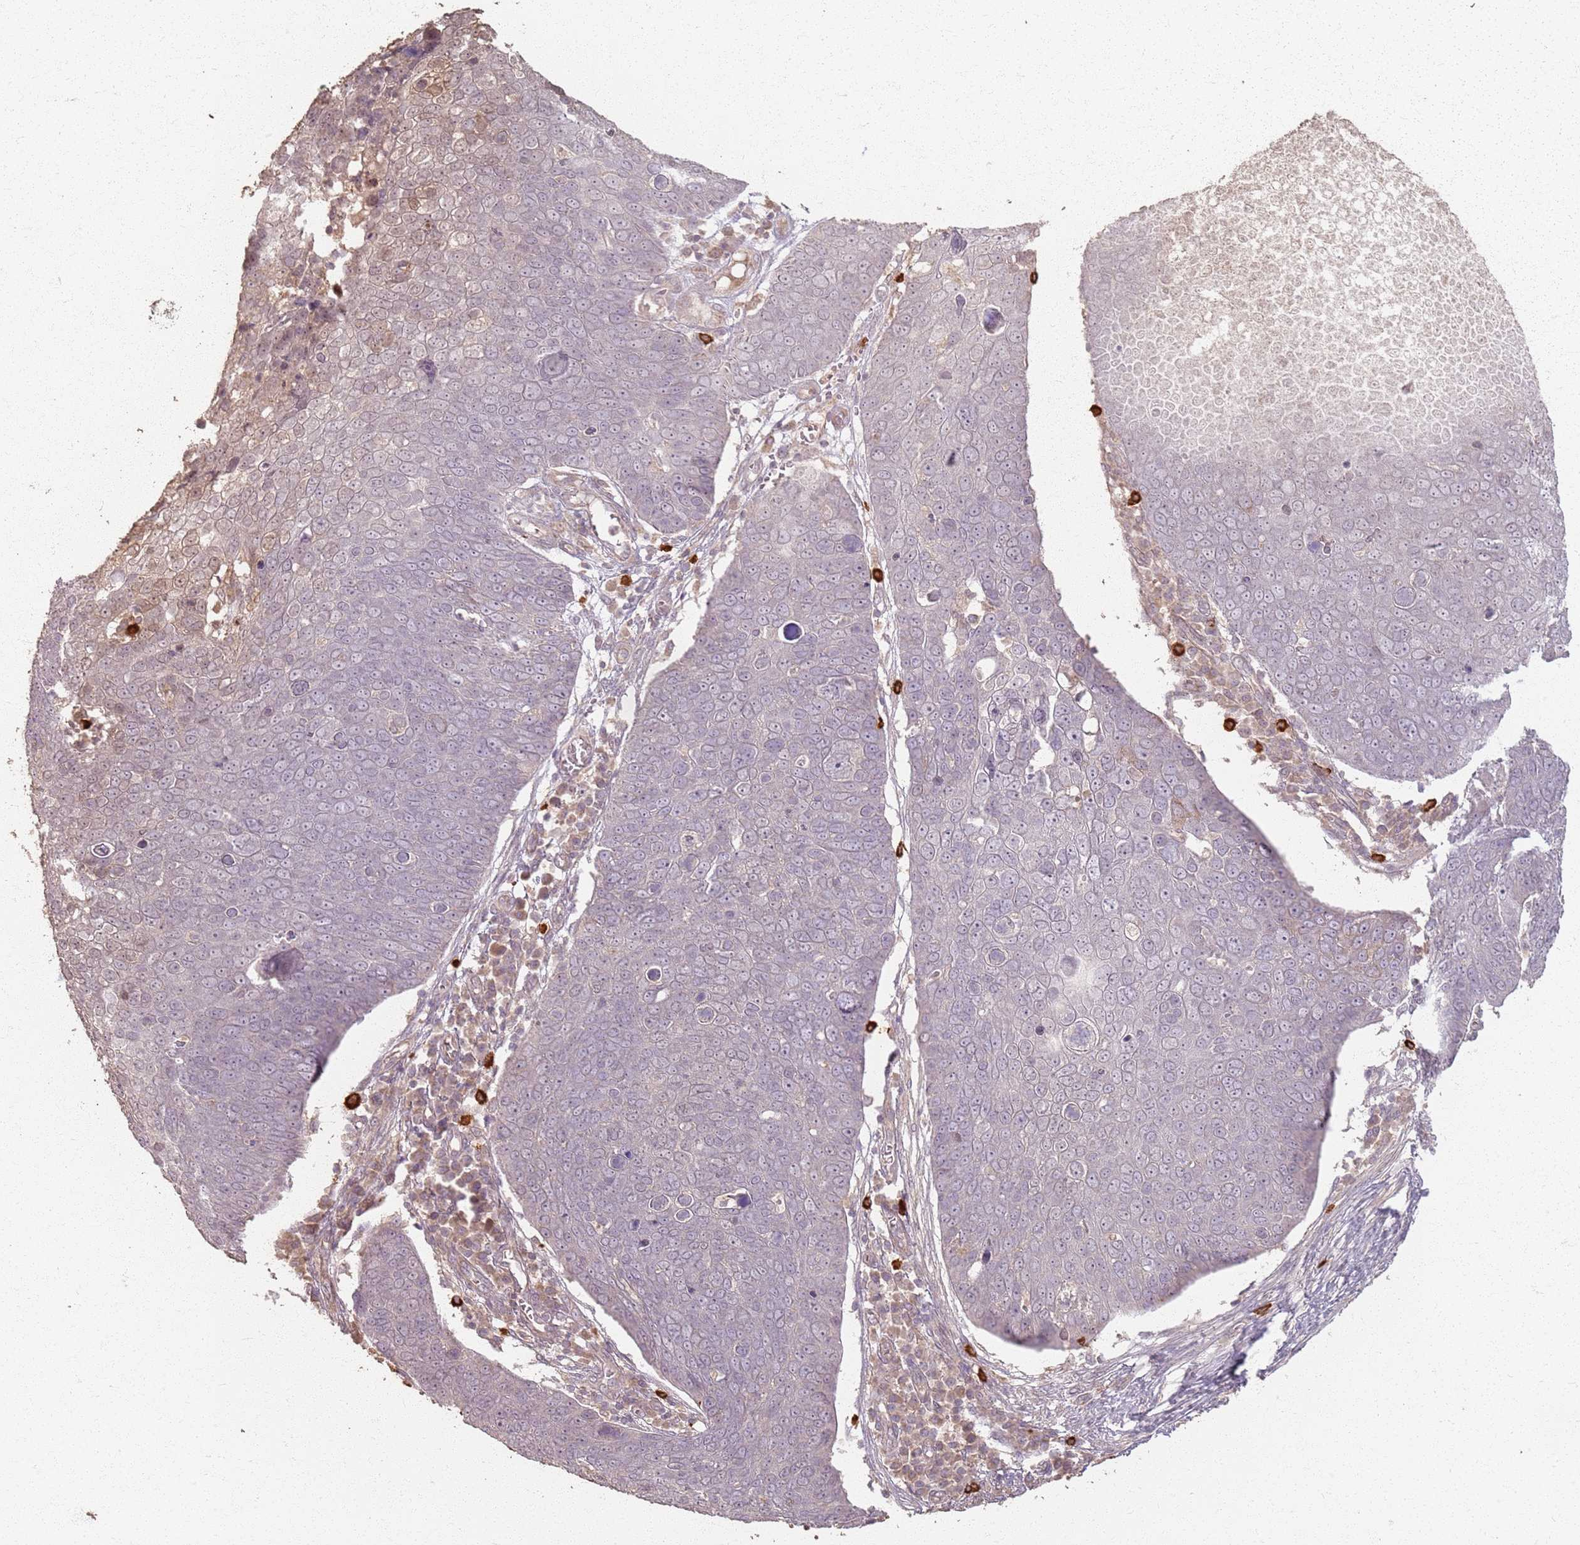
{"staining": {"intensity": "negative", "quantity": "none", "location": "none"}, "tissue": "skin cancer", "cell_type": "Tumor cells", "image_type": "cancer", "snomed": [{"axis": "morphology", "description": "Squamous cell carcinoma, NOS"}, {"axis": "topography", "description": "Skin"}], "caption": "Immunohistochemistry (IHC) of squamous cell carcinoma (skin) displays no staining in tumor cells. (Immunohistochemistry, brightfield microscopy, high magnification).", "gene": "CCDC168", "patient": {"sex": "male", "age": 71}}